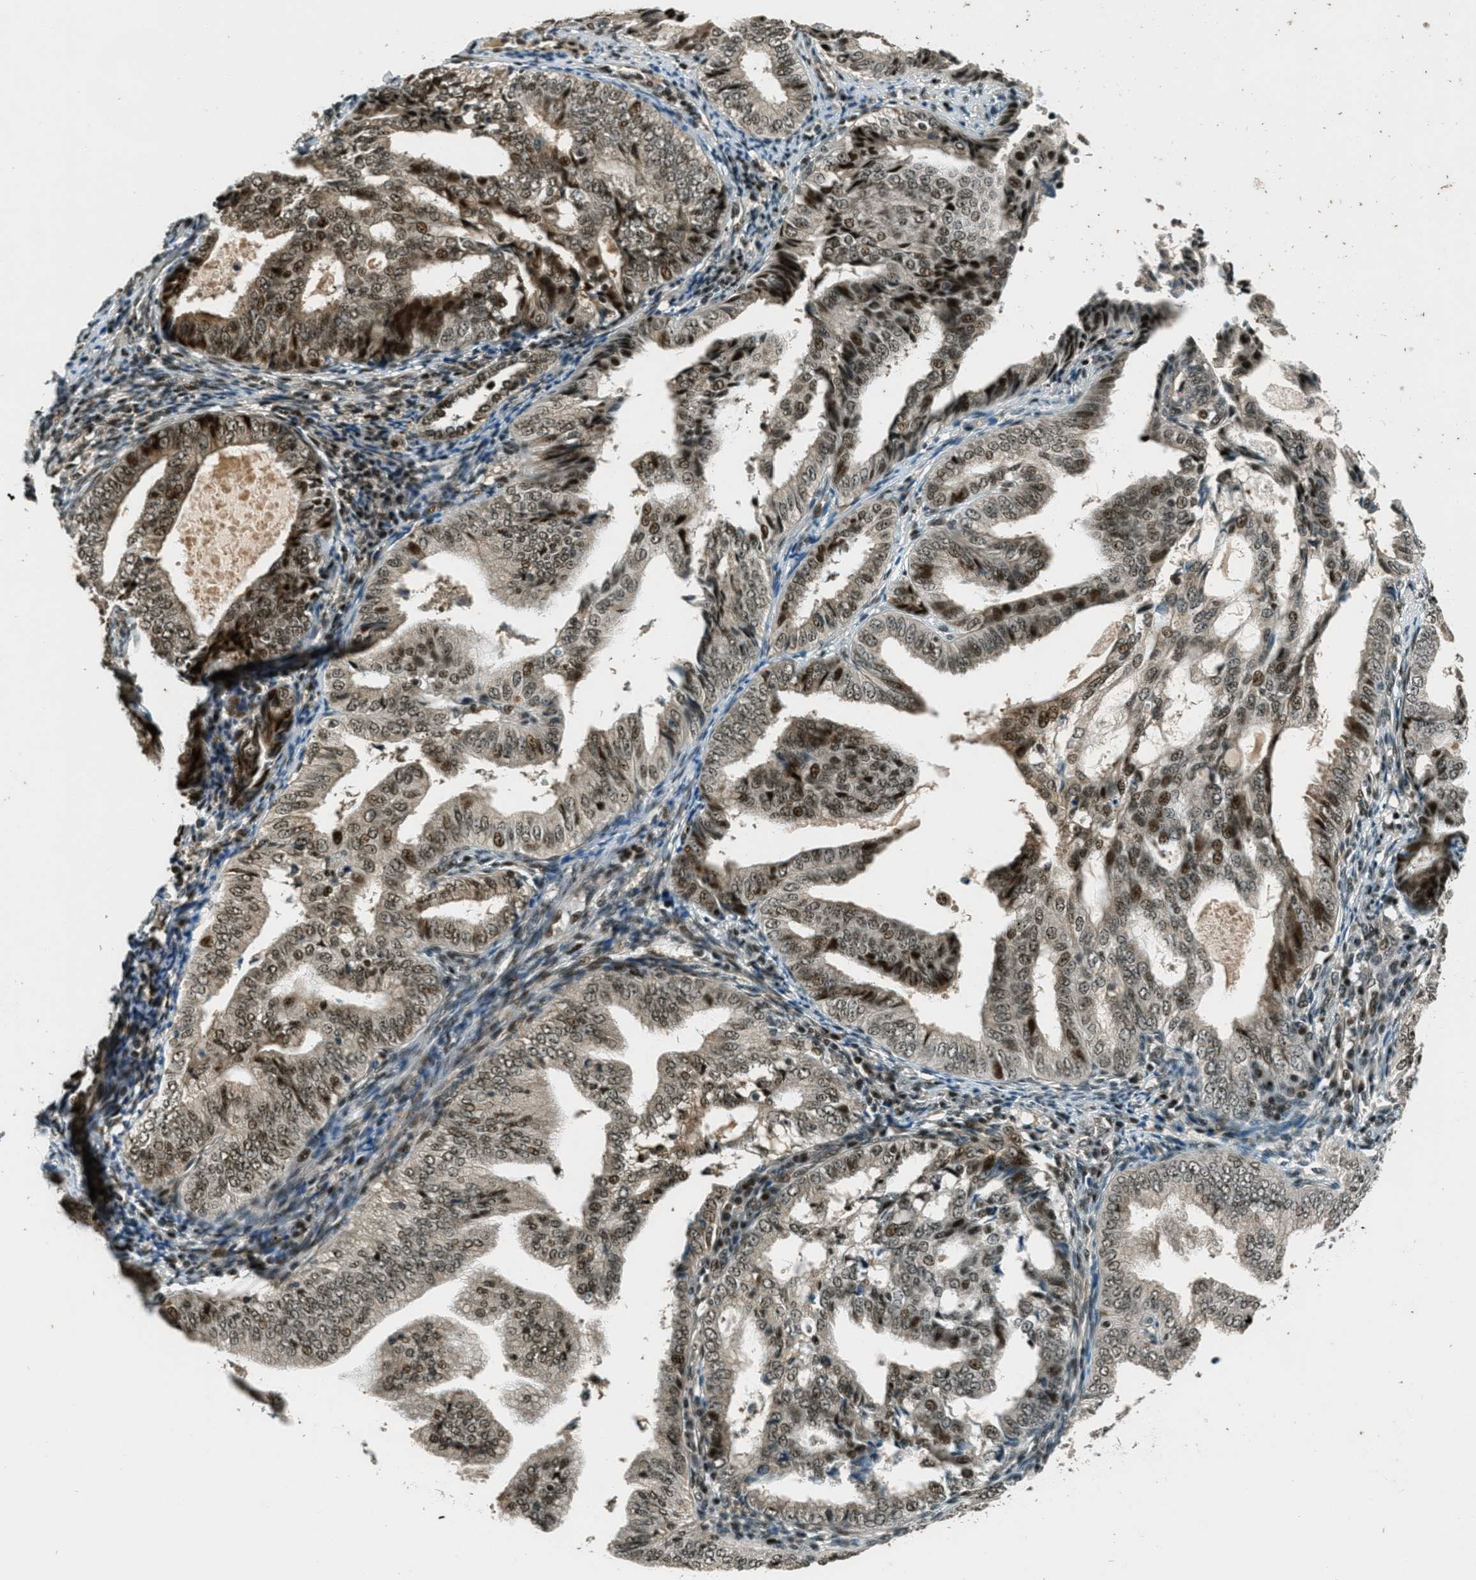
{"staining": {"intensity": "moderate", "quantity": ">75%", "location": "cytoplasmic/membranous,nuclear"}, "tissue": "endometrial cancer", "cell_type": "Tumor cells", "image_type": "cancer", "snomed": [{"axis": "morphology", "description": "Adenocarcinoma, NOS"}, {"axis": "topography", "description": "Endometrium"}], "caption": "Protein positivity by immunohistochemistry (IHC) shows moderate cytoplasmic/membranous and nuclear expression in approximately >75% of tumor cells in adenocarcinoma (endometrial). Using DAB (brown) and hematoxylin (blue) stains, captured at high magnification using brightfield microscopy.", "gene": "FOXM1", "patient": {"sex": "female", "age": 58}}